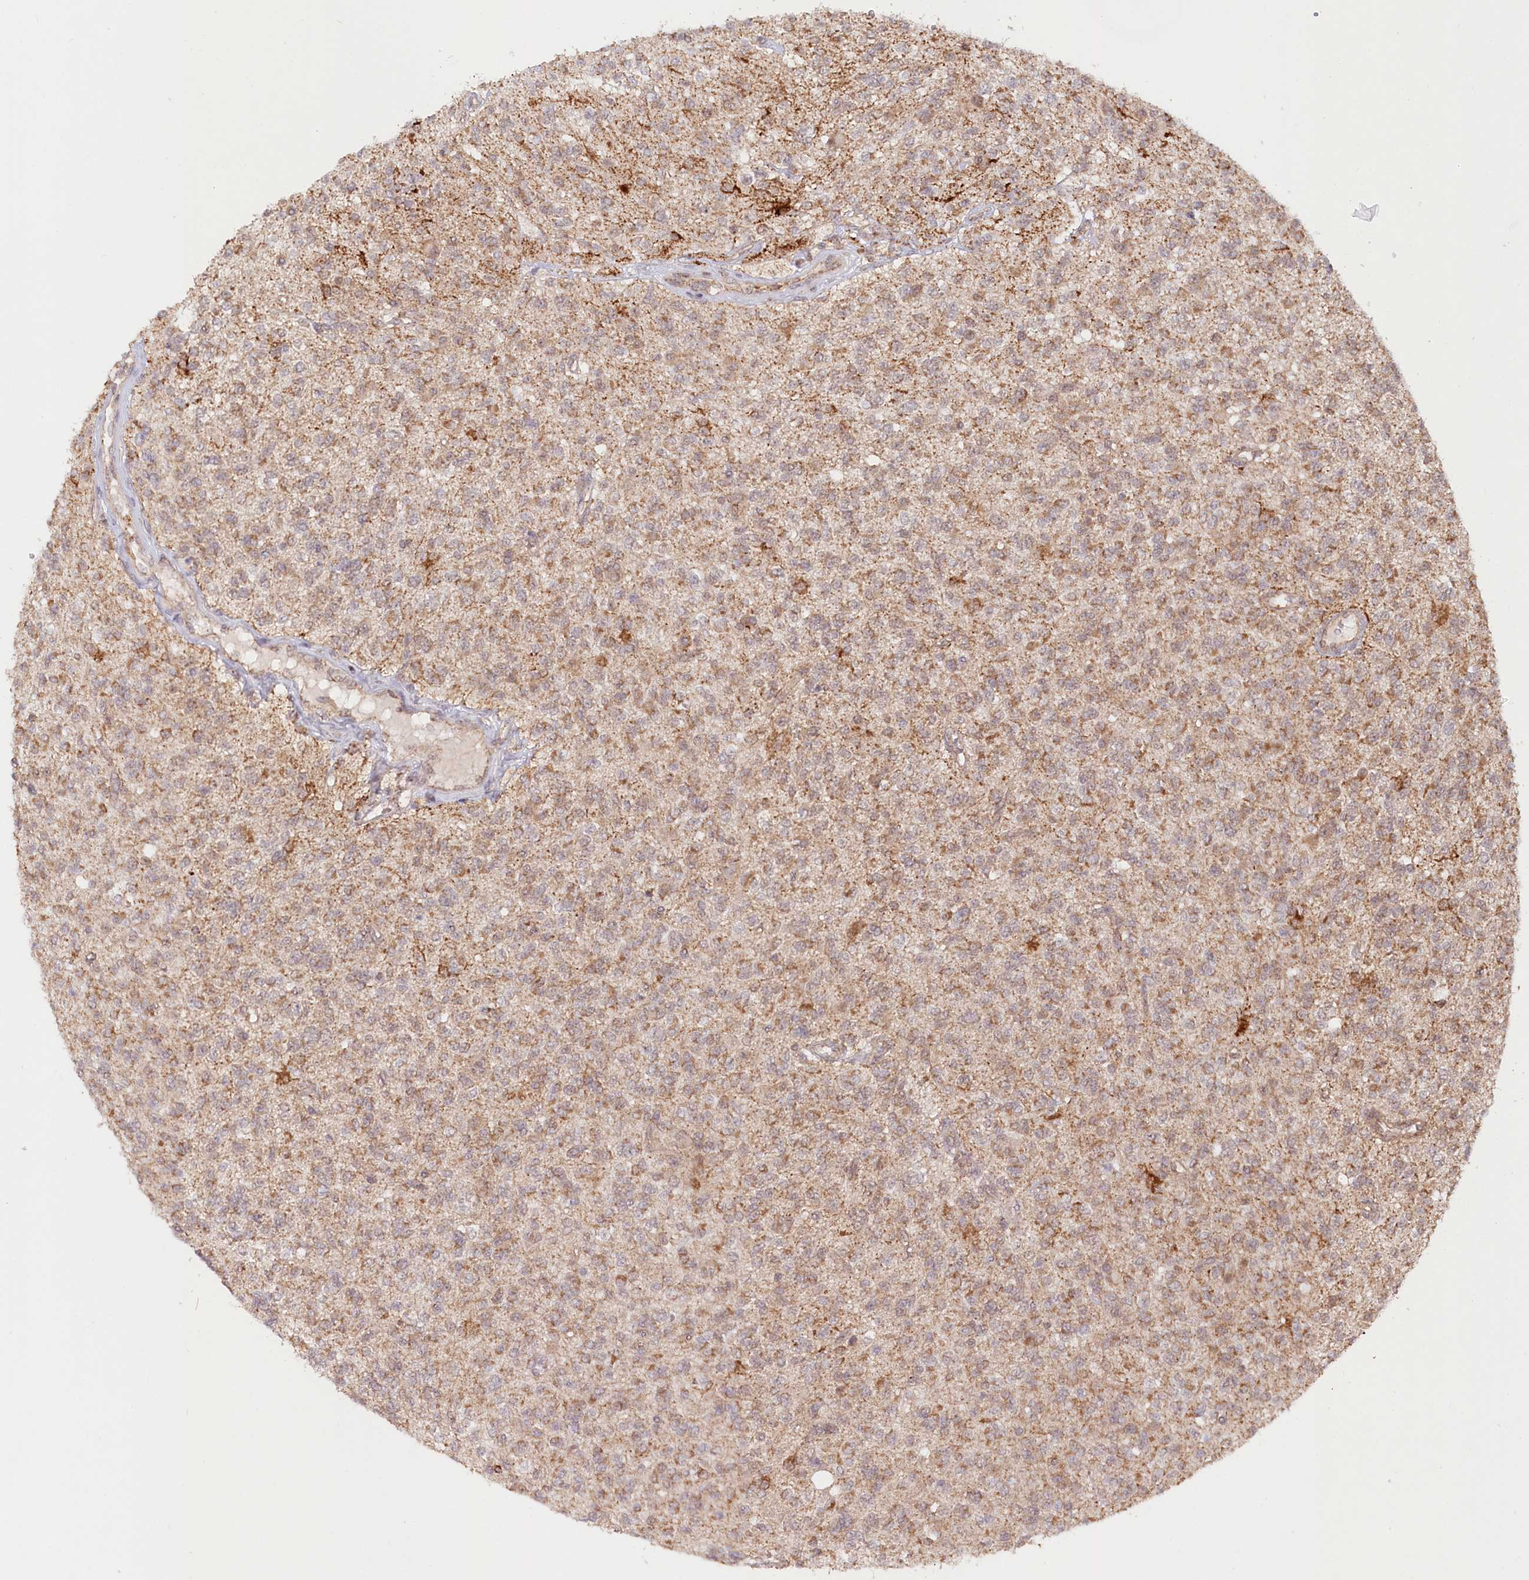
{"staining": {"intensity": "weak", "quantity": "<25%", "location": "cytoplasmic/membranous"}, "tissue": "glioma", "cell_type": "Tumor cells", "image_type": "cancer", "snomed": [{"axis": "morphology", "description": "Glioma, malignant, High grade"}, {"axis": "topography", "description": "Brain"}], "caption": "This is an immunohistochemistry image of glioma. There is no expression in tumor cells.", "gene": "RTN4IP1", "patient": {"sex": "male", "age": 34}}